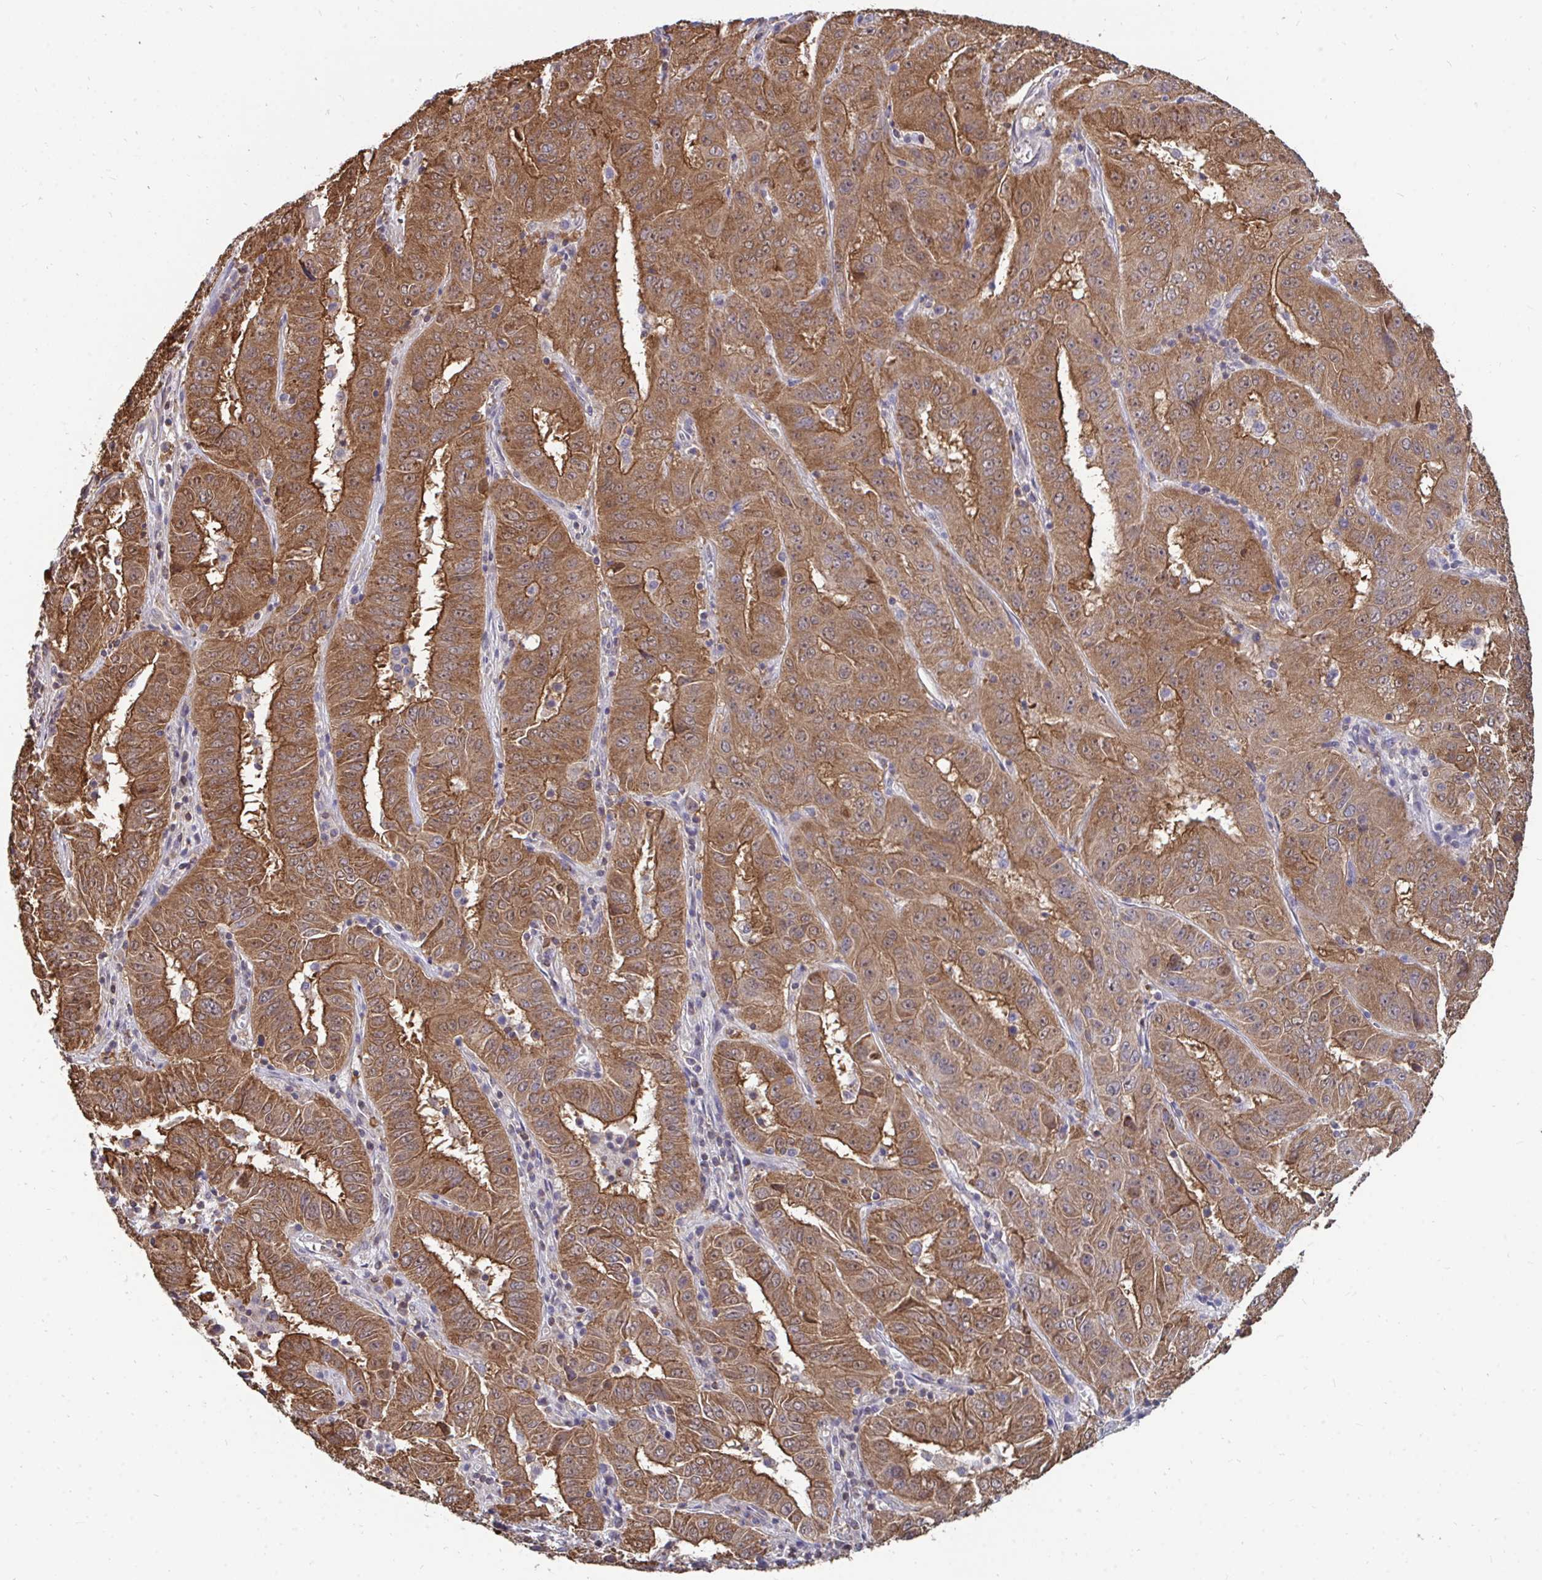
{"staining": {"intensity": "moderate", "quantity": ">75%", "location": "cytoplasmic/membranous"}, "tissue": "pancreatic cancer", "cell_type": "Tumor cells", "image_type": "cancer", "snomed": [{"axis": "morphology", "description": "Adenocarcinoma, NOS"}, {"axis": "topography", "description": "Pancreas"}], "caption": "Tumor cells display medium levels of moderate cytoplasmic/membranous positivity in about >75% of cells in human pancreatic adenocarcinoma. The staining is performed using DAB (3,3'-diaminobenzidine) brown chromogen to label protein expression. The nuclei are counter-stained blue using hematoxylin.", "gene": "DNAJA2", "patient": {"sex": "male", "age": 63}}